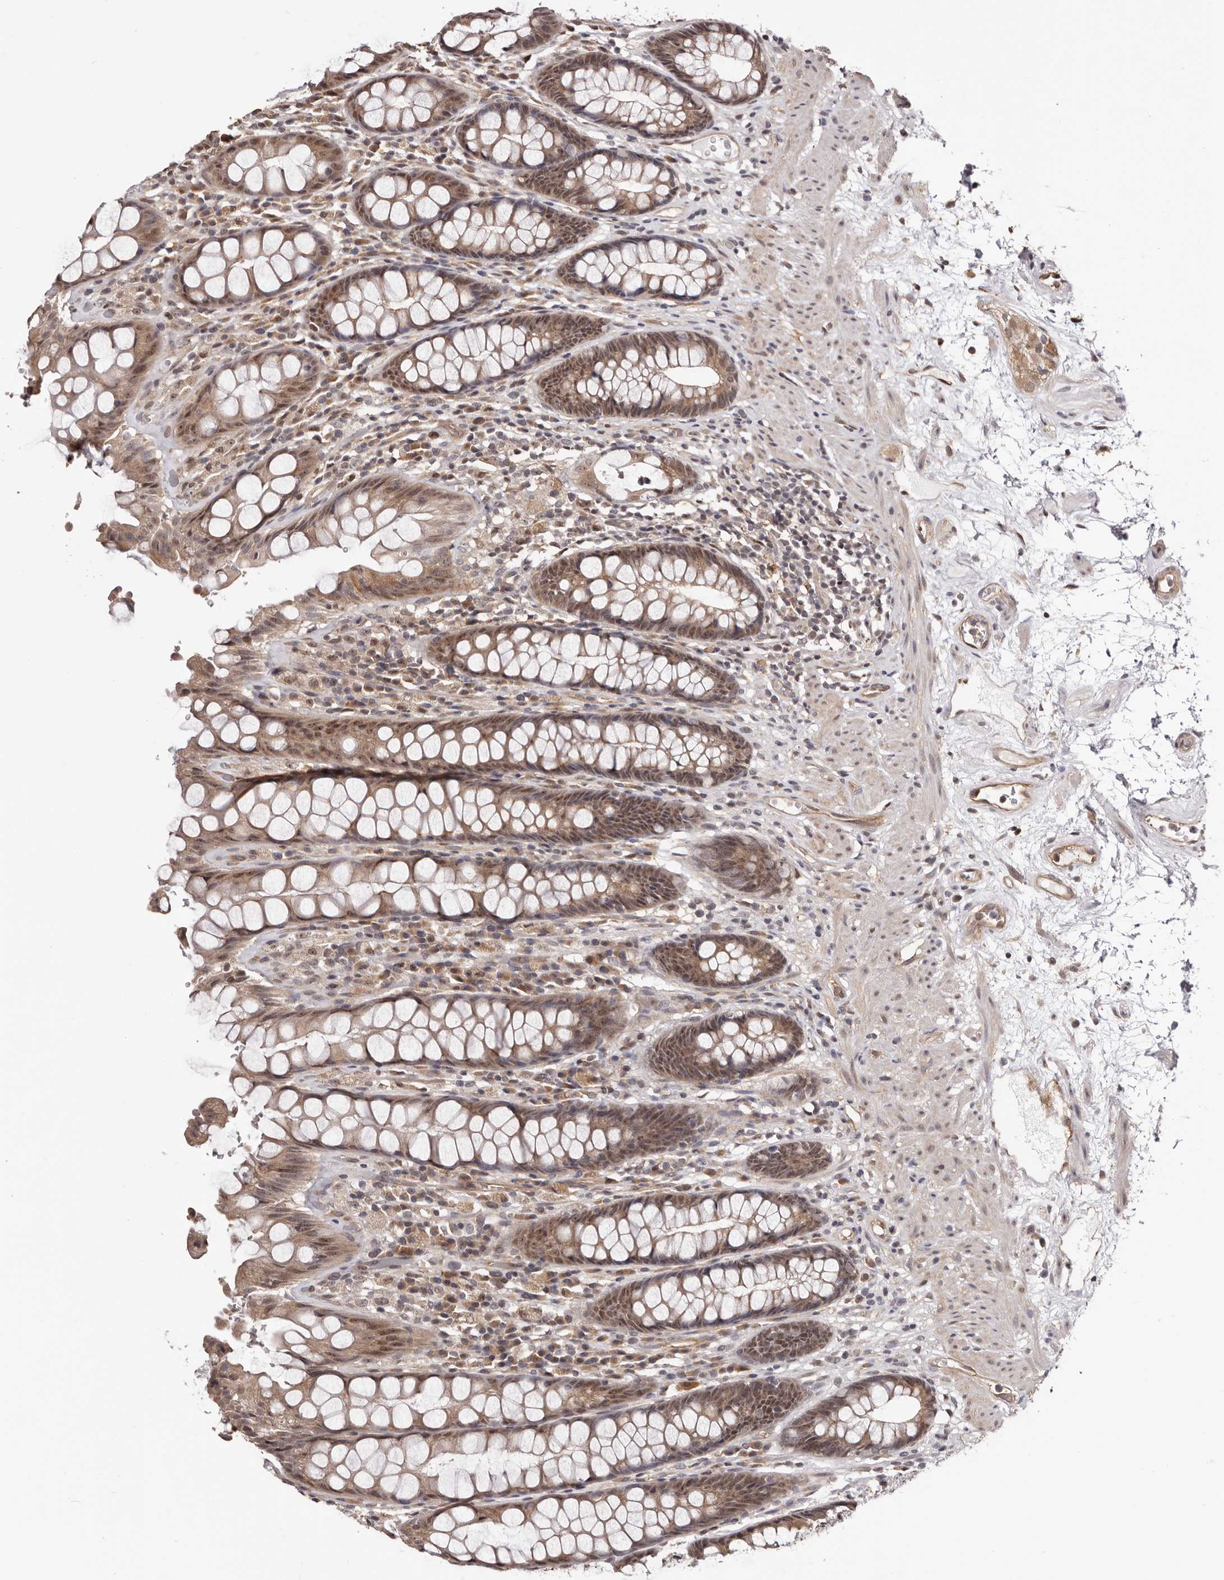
{"staining": {"intensity": "moderate", "quantity": ">75%", "location": "cytoplasmic/membranous,nuclear"}, "tissue": "rectum", "cell_type": "Glandular cells", "image_type": "normal", "snomed": [{"axis": "morphology", "description": "Normal tissue, NOS"}, {"axis": "topography", "description": "Rectum"}], "caption": "A medium amount of moderate cytoplasmic/membranous,nuclear staining is identified in approximately >75% of glandular cells in benign rectum. Immunohistochemistry (ihc) stains the protein of interest in brown and the nuclei are stained blue.", "gene": "NOL12", "patient": {"sex": "male", "age": 64}}